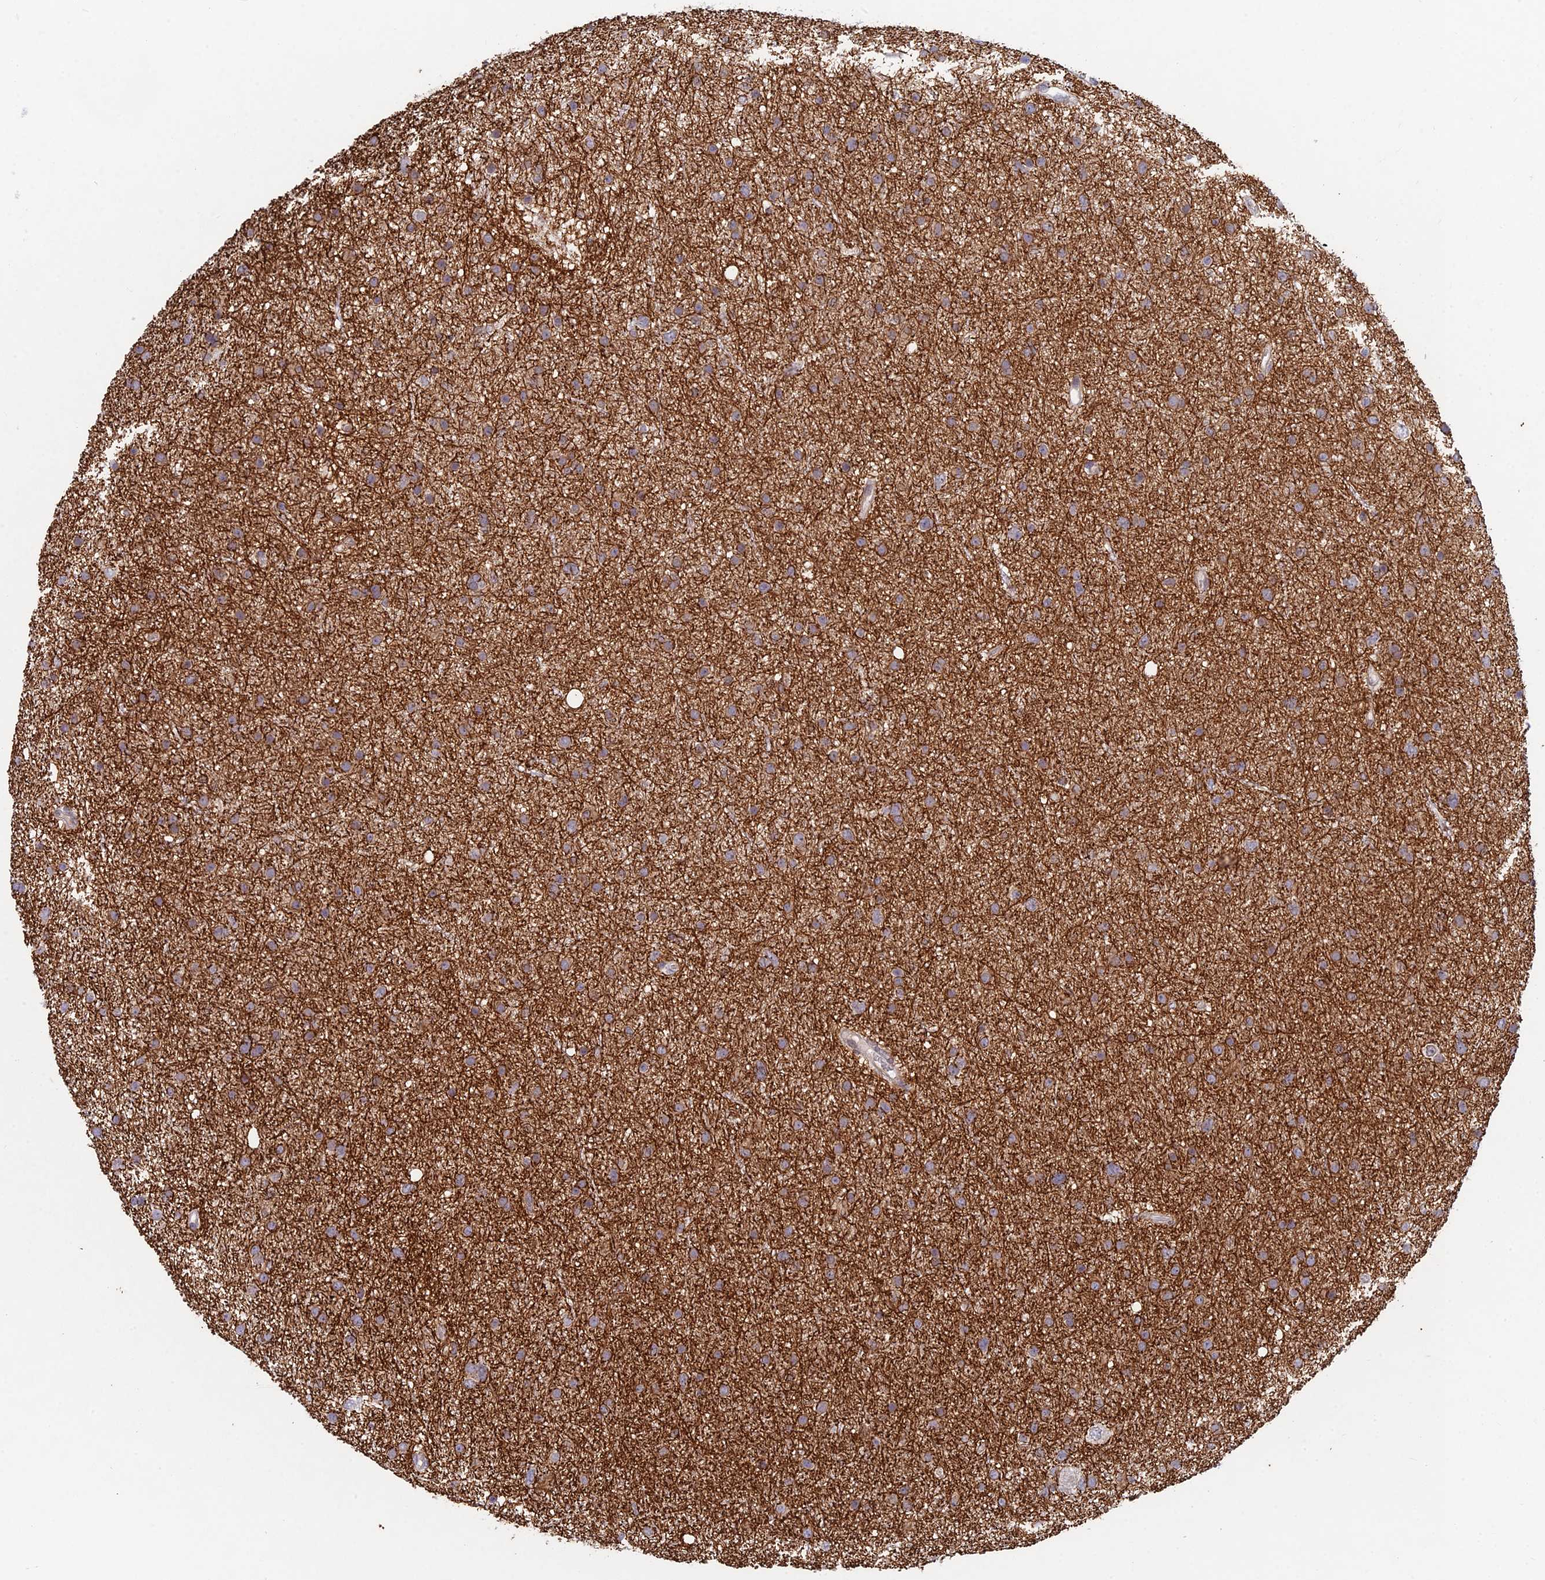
{"staining": {"intensity": "weak", "quantity": "25%-75%", "location": "cytoplasmic/membranous"}, "tissue": "glioma", "cell_type": "Tumor cells", "image_type": "cancer", "snomed": [{"axis": "morphology", "description": "Glioma, malignant, Low grade"}, {"axis": "topography", "description": "Cerebral cortex"}], "caption": "Brown immunohistochemical staining in glioma displays weak cytoplasmic/membranous positivity in approximately 25%-75% of tumor cells.", "gene": "PPP1R26", "patient": {"sex": "female", "age": 39}}